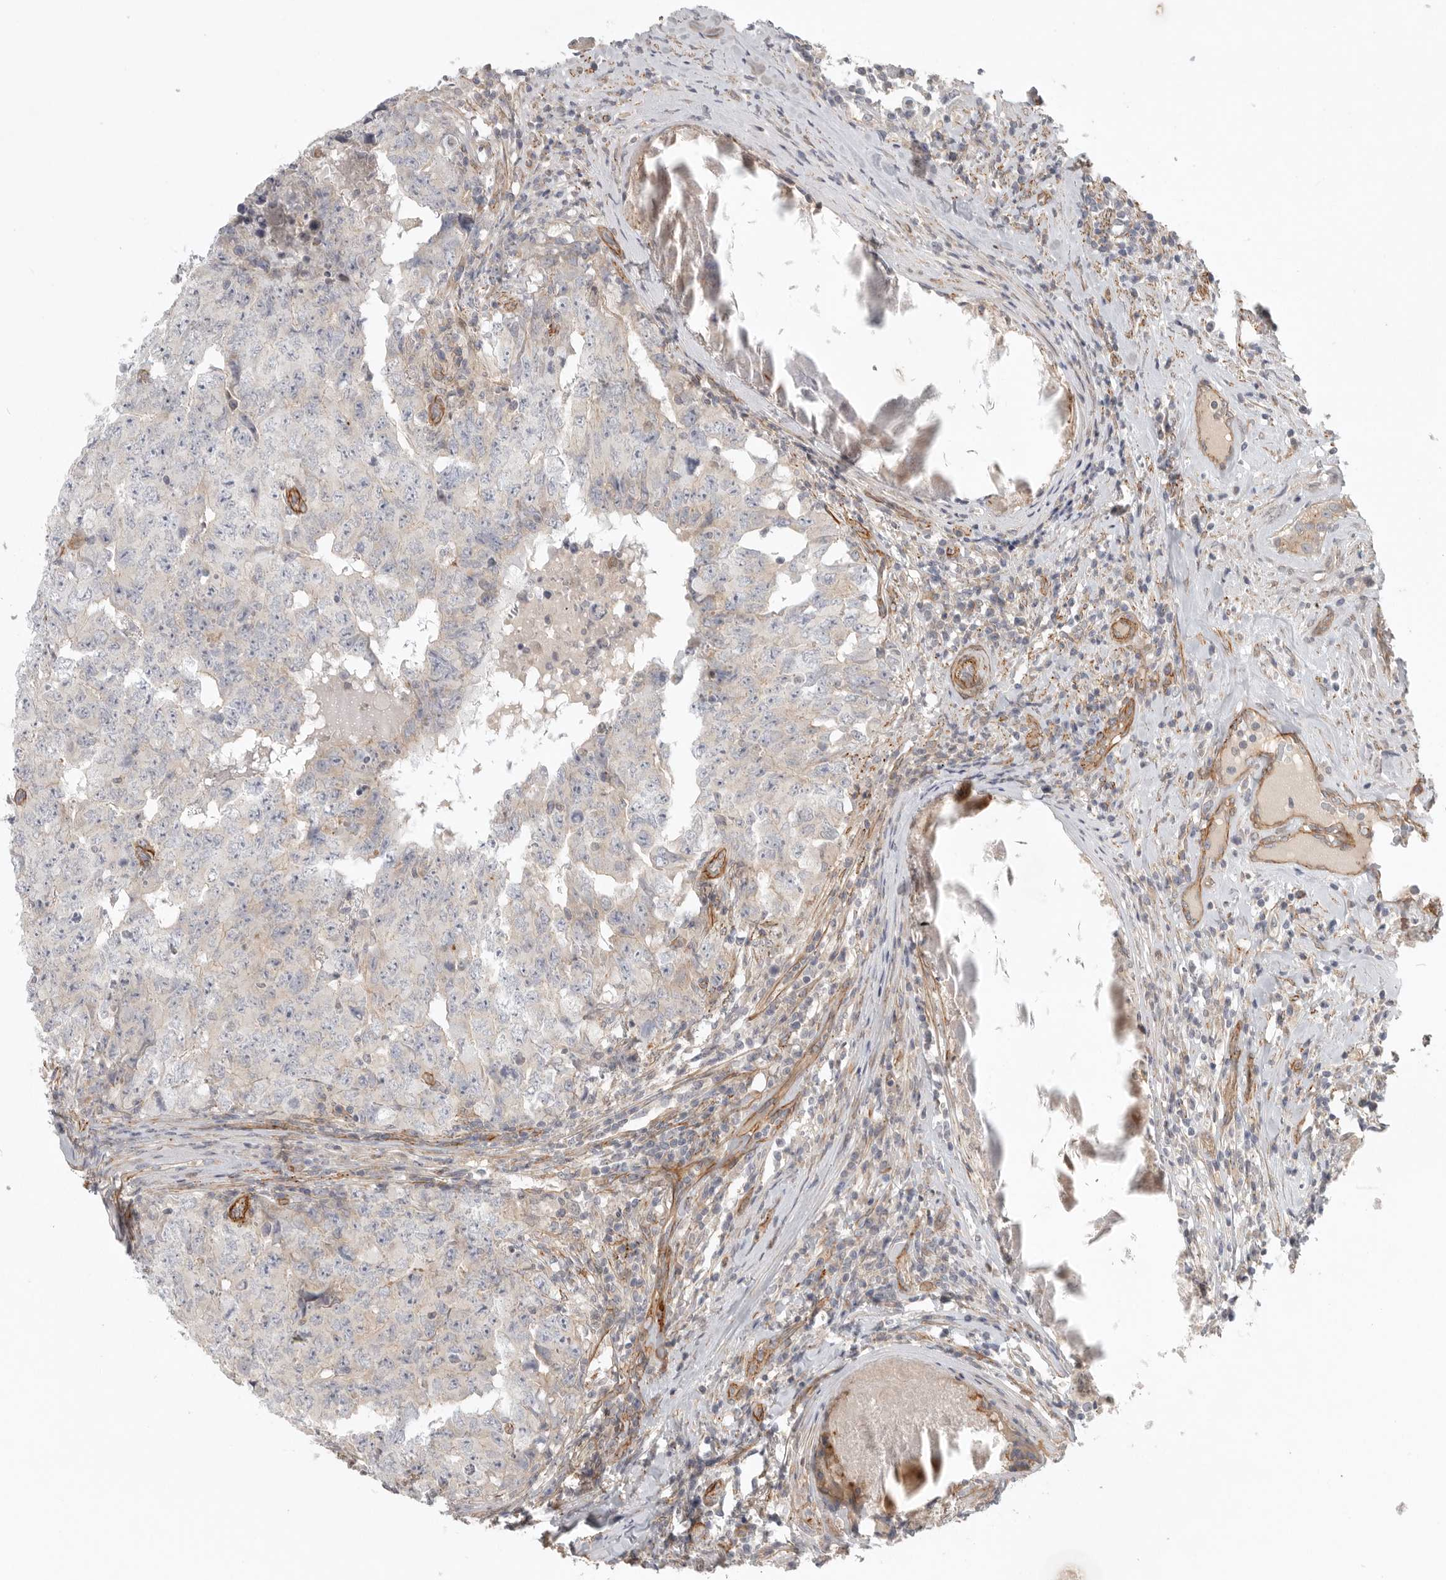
{"staining": {"intensity": "negative", "quantity": "none", "location": "none"}, "tissue": "testis cancer", "cell_type": "Tumor cells", "image_type": "cancer", "snomed": [{"axis": "morphology", "description": "Carcinoma, Embryonal, NOS"}, {"axis": "topography", "description": "Testis"}], "caption": "An image of testis cancer stained for a protein displays no brown staining in tumor cells.", "gene": "LONRF1", "patient": {"sex": "male", "age": 26}}